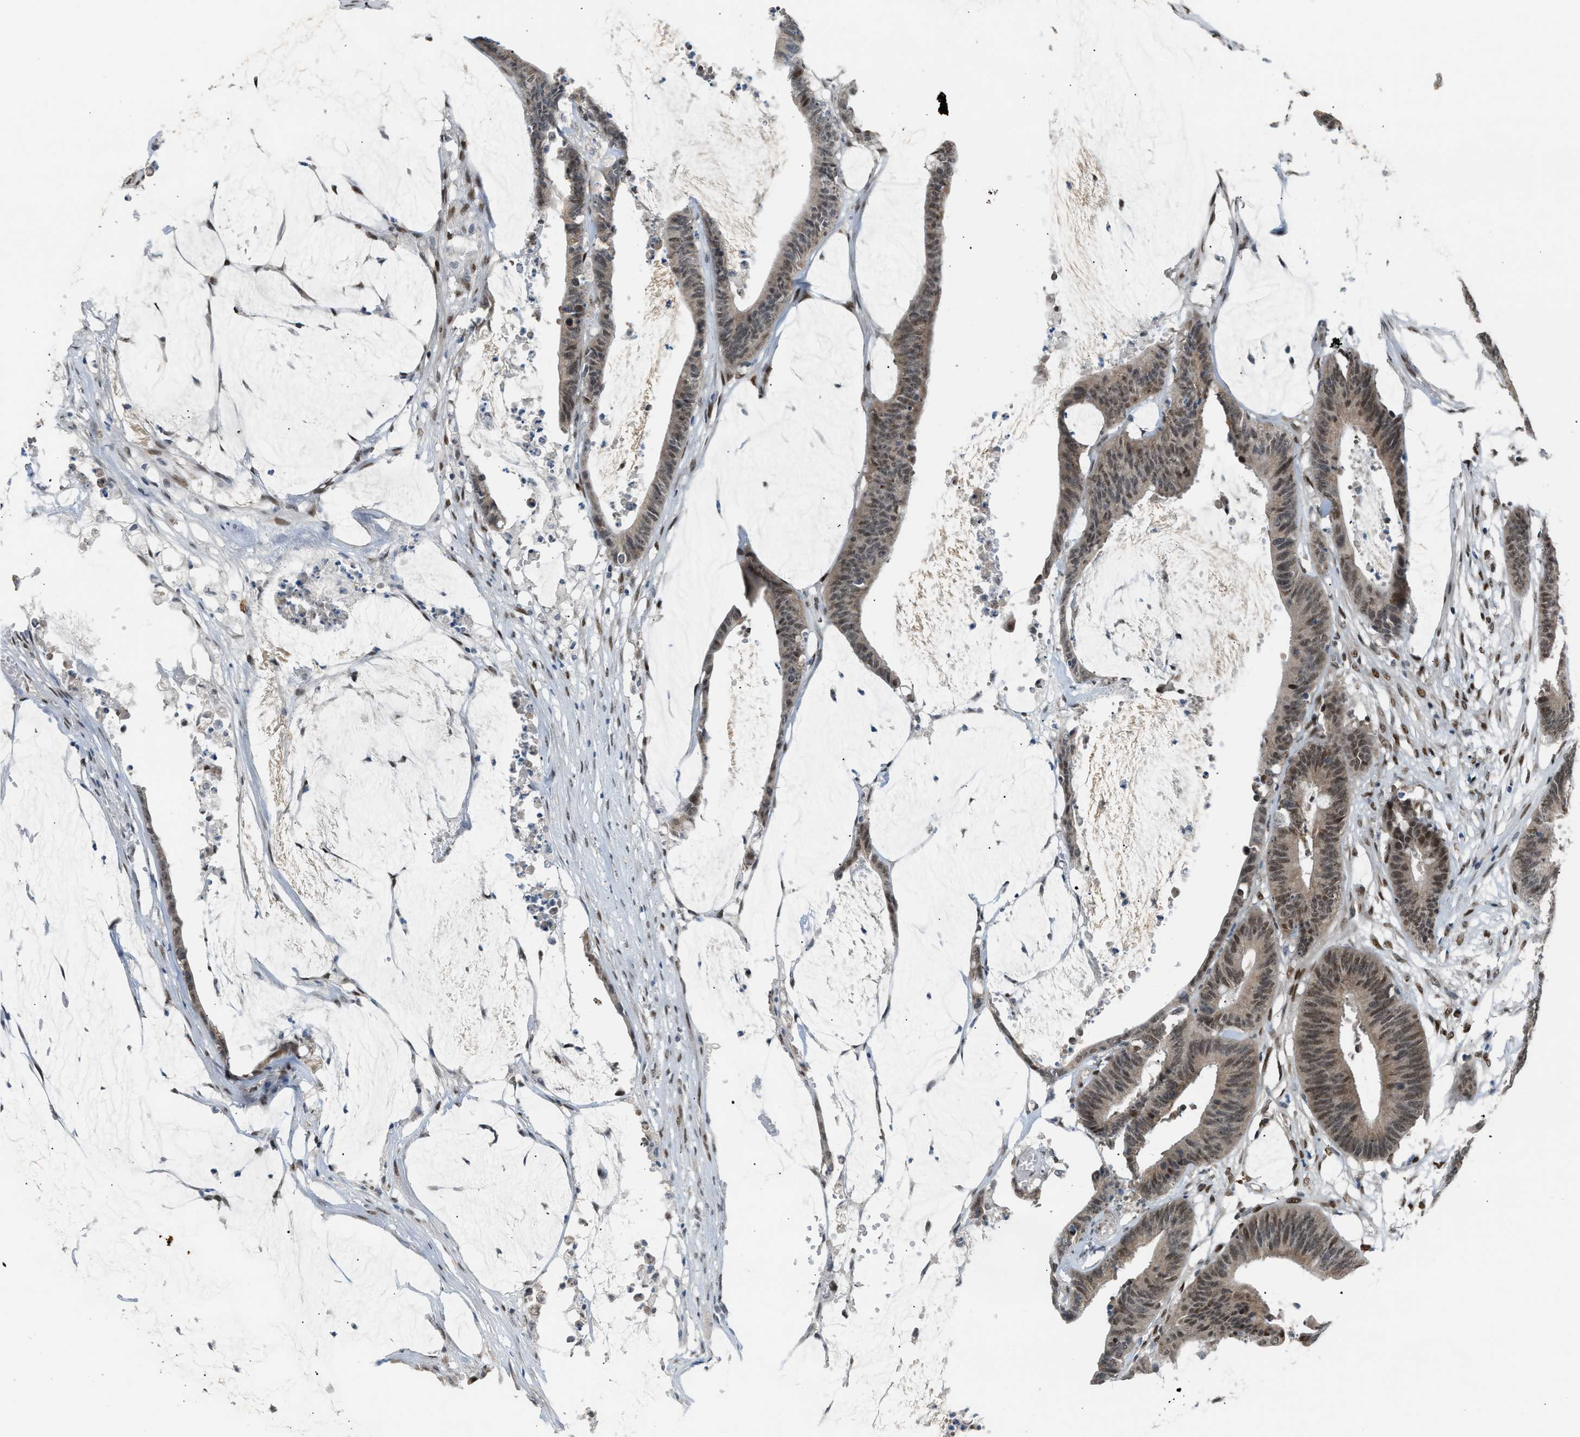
{"staining": {"intensity": "weak", "quantity": ">75%", "location": "cytoplasmic/membranous,nuclear"}, "tissue": "colorectal cancer", "cell_type": "Tumor cells", "image_type": "cancer", "snomed": [{"axis": "morphology", "description": "Adenocarcinoma, NOS"}, {"axis": "topography", "description": "Rectum"}], "caption": "Human colorectal cancer stained for a protein (brown) displays weak cytoplasmic/membranous and nuclear positive positivity in about >75% of tumor cells.", "gene": "SSBP2", "patient": {"sex": "female", "age": 66}}